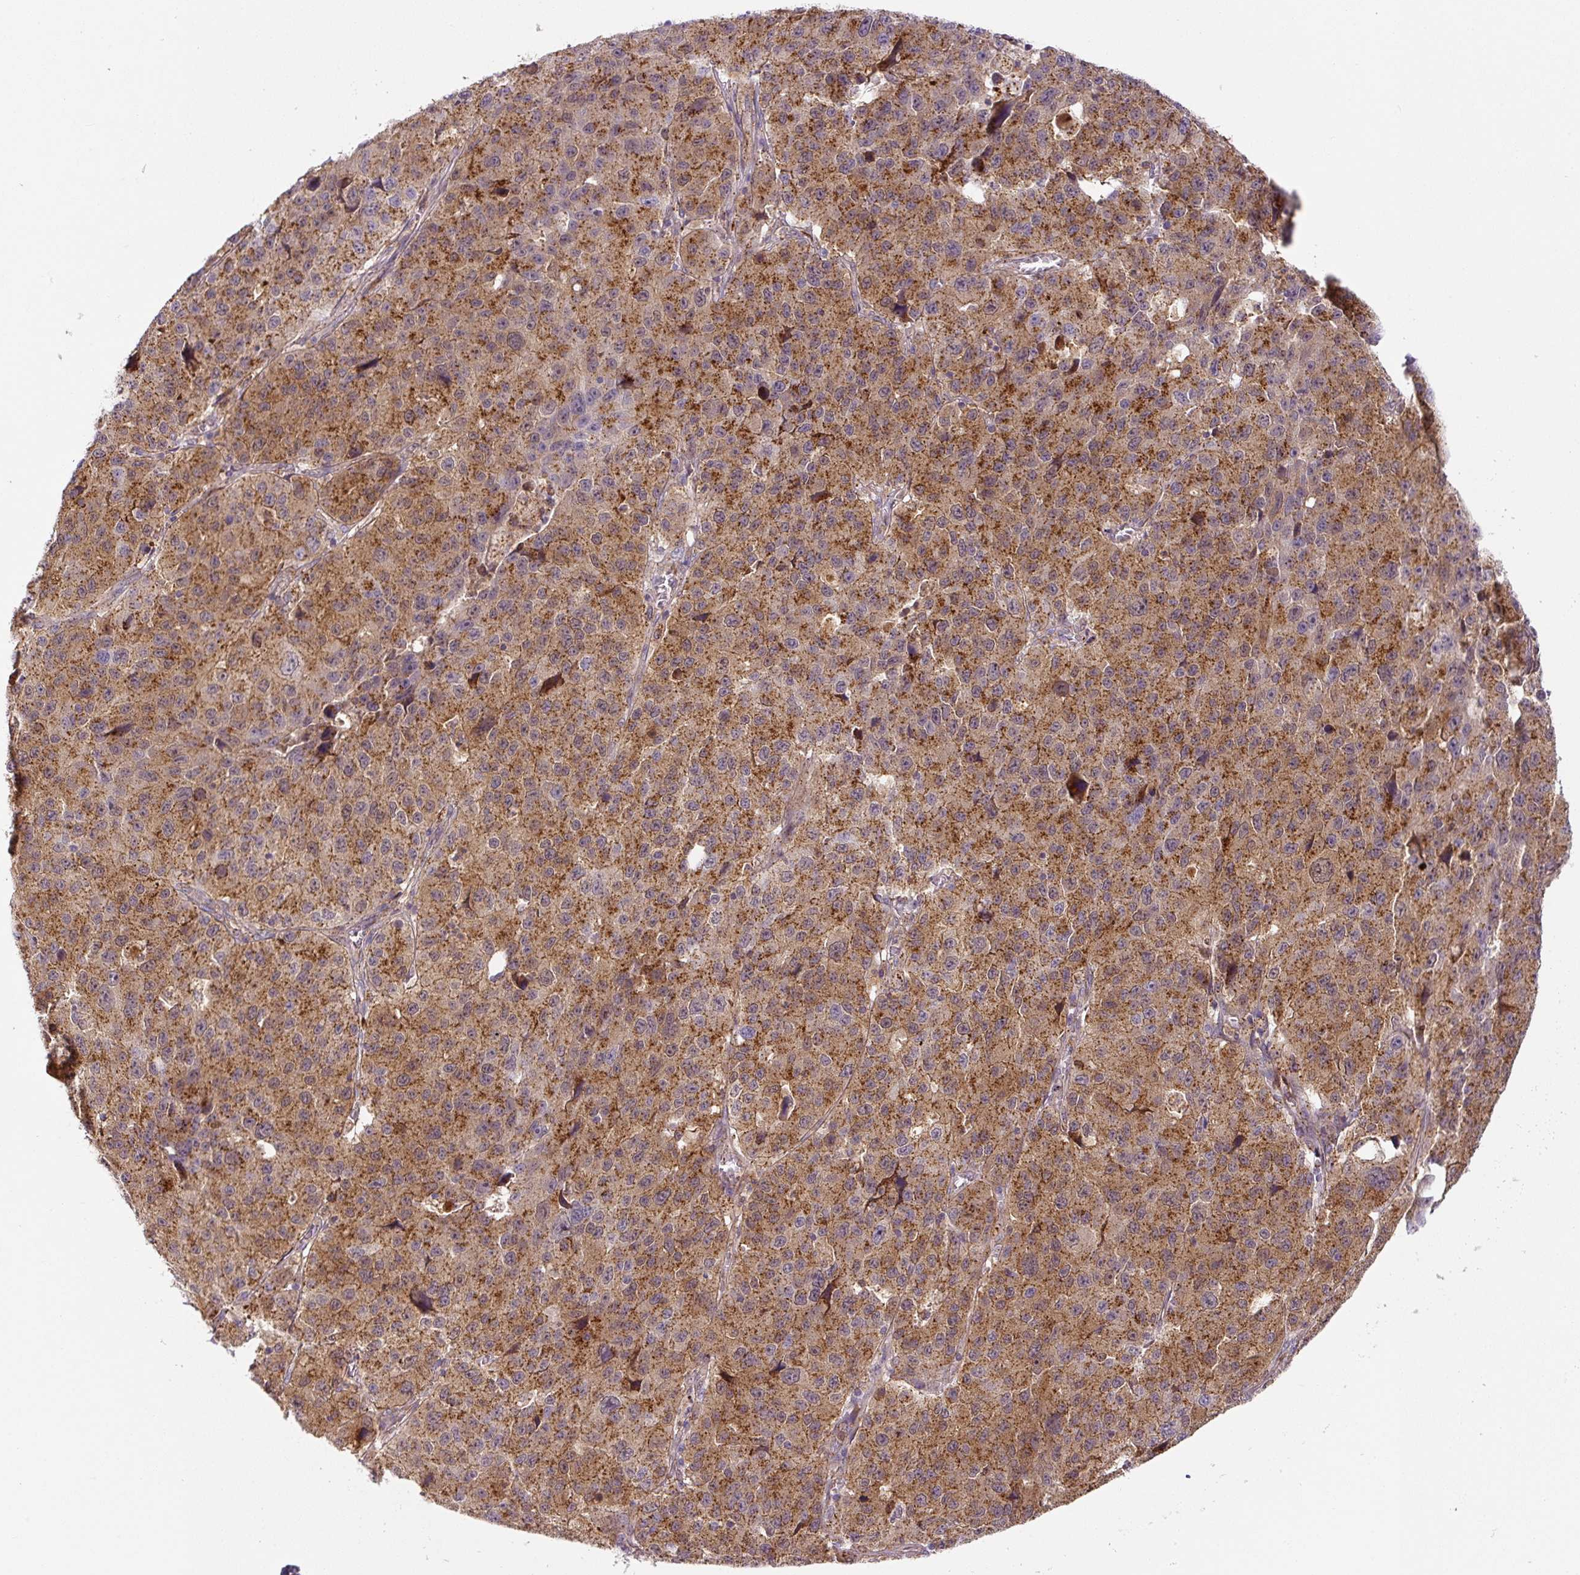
{"staining": {"intensity": "moderate", "quantity": ">75%", "location": "cytoplasmic/membranous"}, "tissue": "stomach cancer", "cell_type": "Tumor cells", "image_type": "cancer", "snomed": [{"axis": "morphology", "description": "Adenocarcinoma, NOS"}, {"axis": "topography", "description": "Stomach"}], "caption": "Immunohistochemical staining of human stomach cancer shows moderate cytoplasmic/membranous protein staining in about >75% of tumor cells. Nuclei are stained in blue.", "gene": "ZSWIM7", "patient": {"sex": "male", "age": 71}}